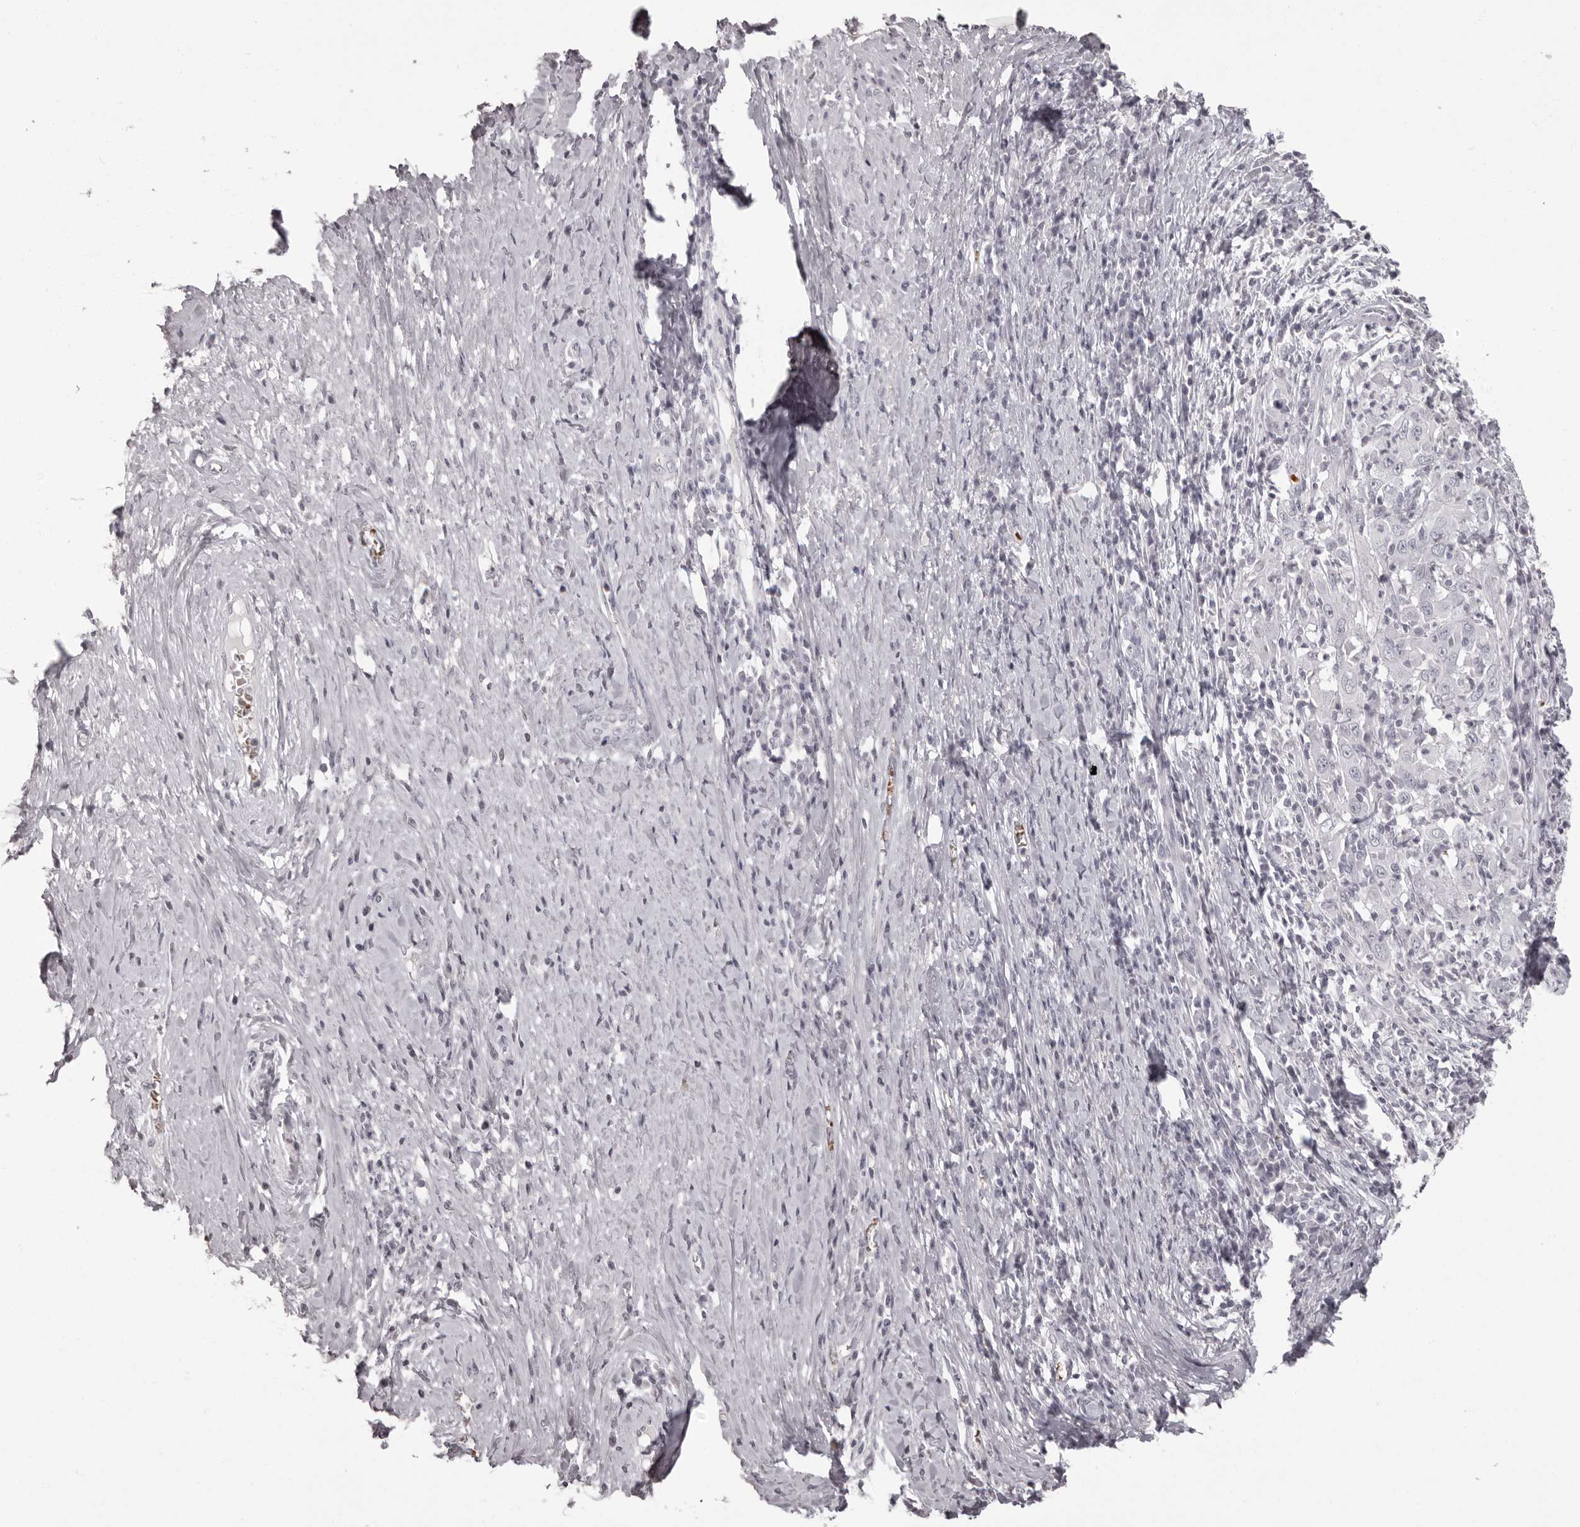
{"staining": {"intensity": "negative", "quantity": "none", "location": "none"}, "tissue": "cervical cancer", "cell_type": "Tumor cells", "image_type": "cancer", "snomed": [{"axis": "morphology", "description": "Squamous cell carcinoma, NOS"}, {"axis": "topography", "description": "Cervix"}], "caption": "High power microscopy histopathology image of an IHC histopathology image of cervical cancer, revealing no significant staining in tumor cells.", "gene": "C8orf74", "patient": {"sex": "female", "age": 46}}